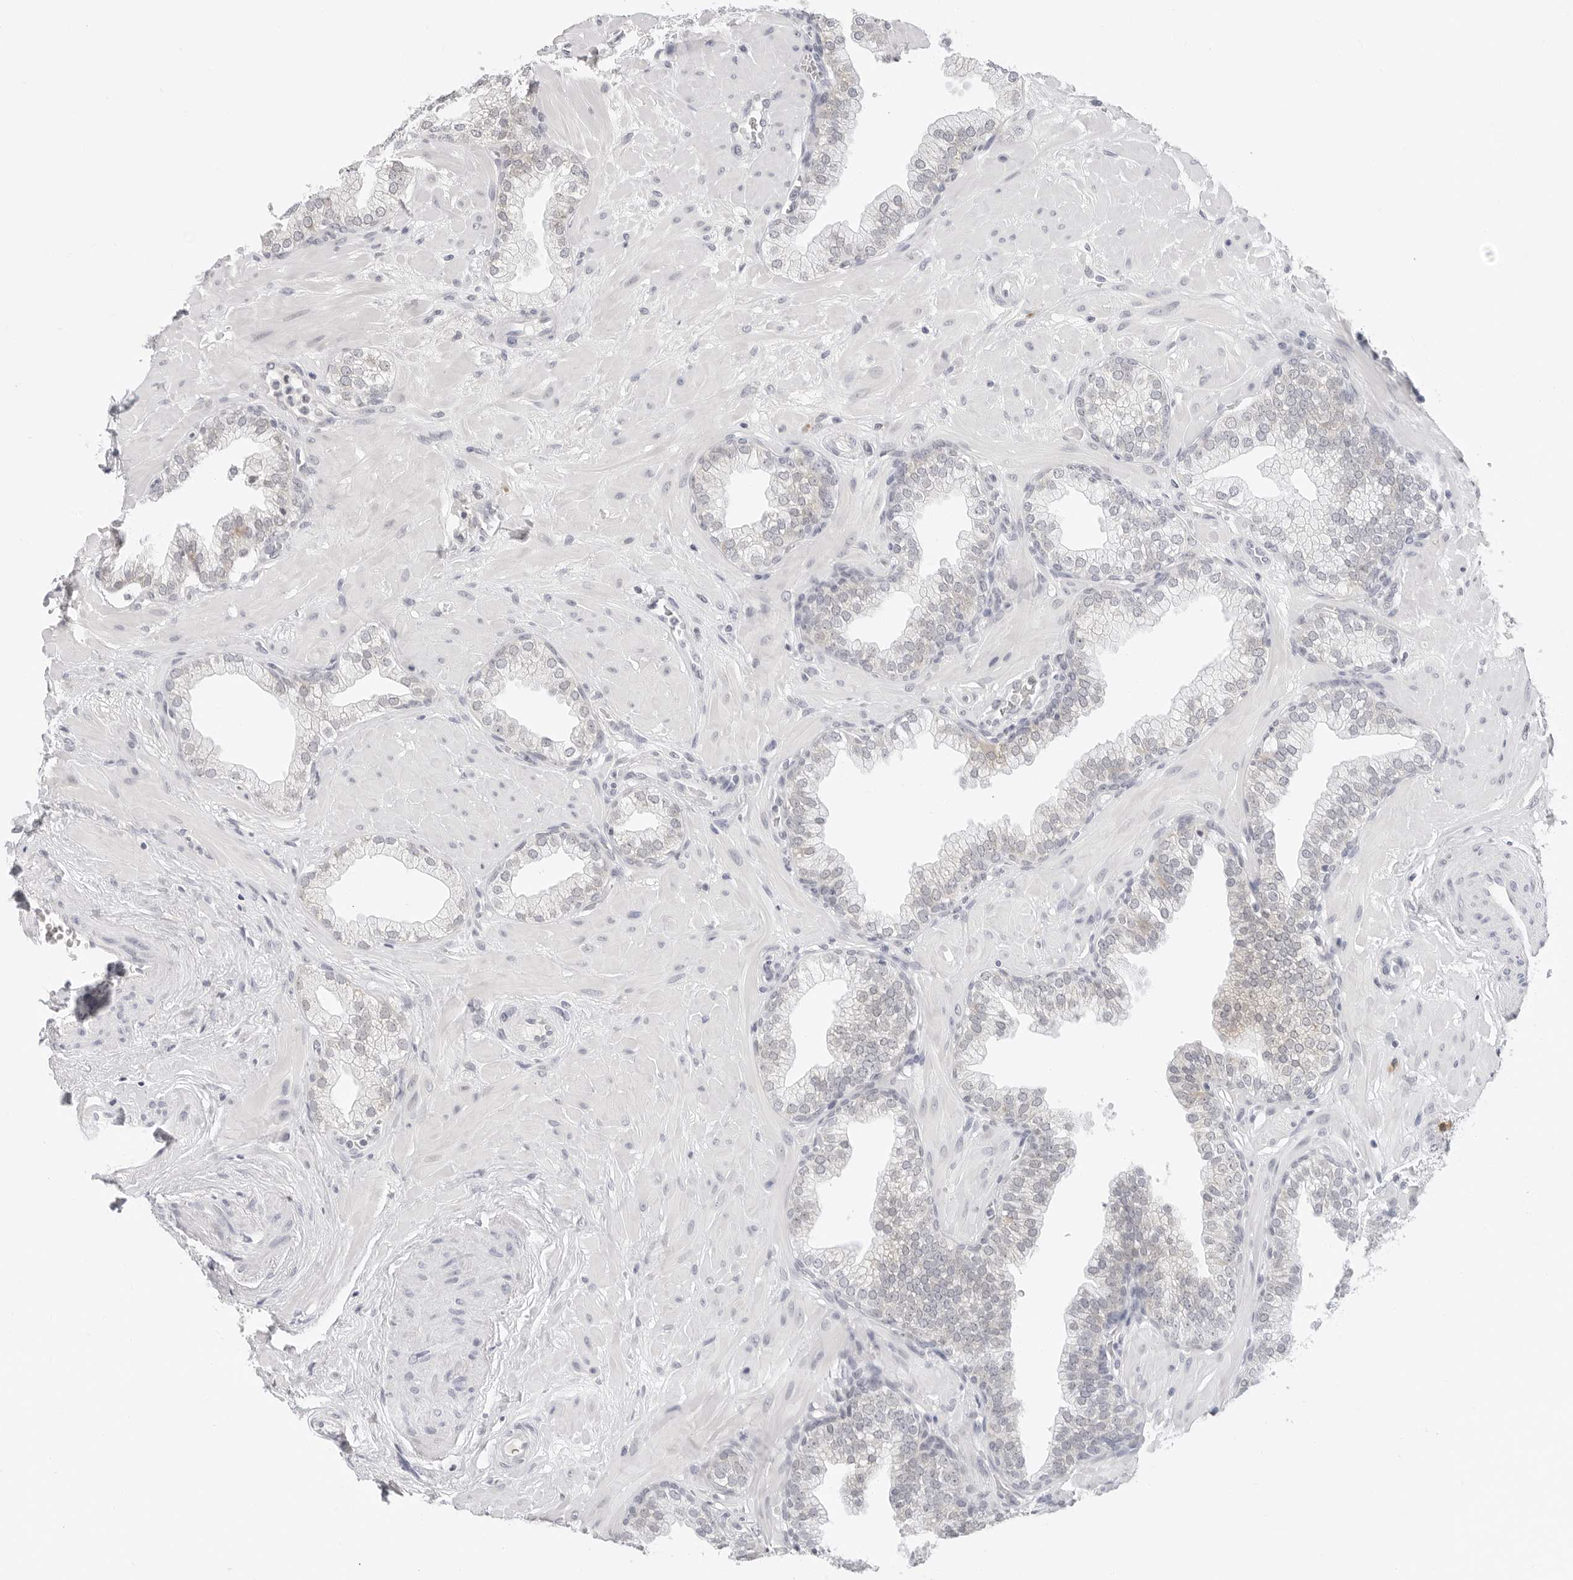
{"staining": {"intensity": "negative", "quantity": "none", "location": "none"}, "tissue": "prostate", "cell_type": "Glandular cells", "image_type": "normal", "snomed": [{"axis": "morphology", "description": "Normal tissue, NOS"}, {"axis": "morphology", "description": "Urothelial carcinoma, Low grade"}, {"axis": "topography", "description": "Urinary bladder"}, {"axis": "topography", "description": "Prostate"}], "caption": "A high-resolution image shows IHC staining of benign prostate, which exhibits no significant expression in glandular cells.", "gene": "EDN2", "patient": {"sex": "male", "age": 60}}